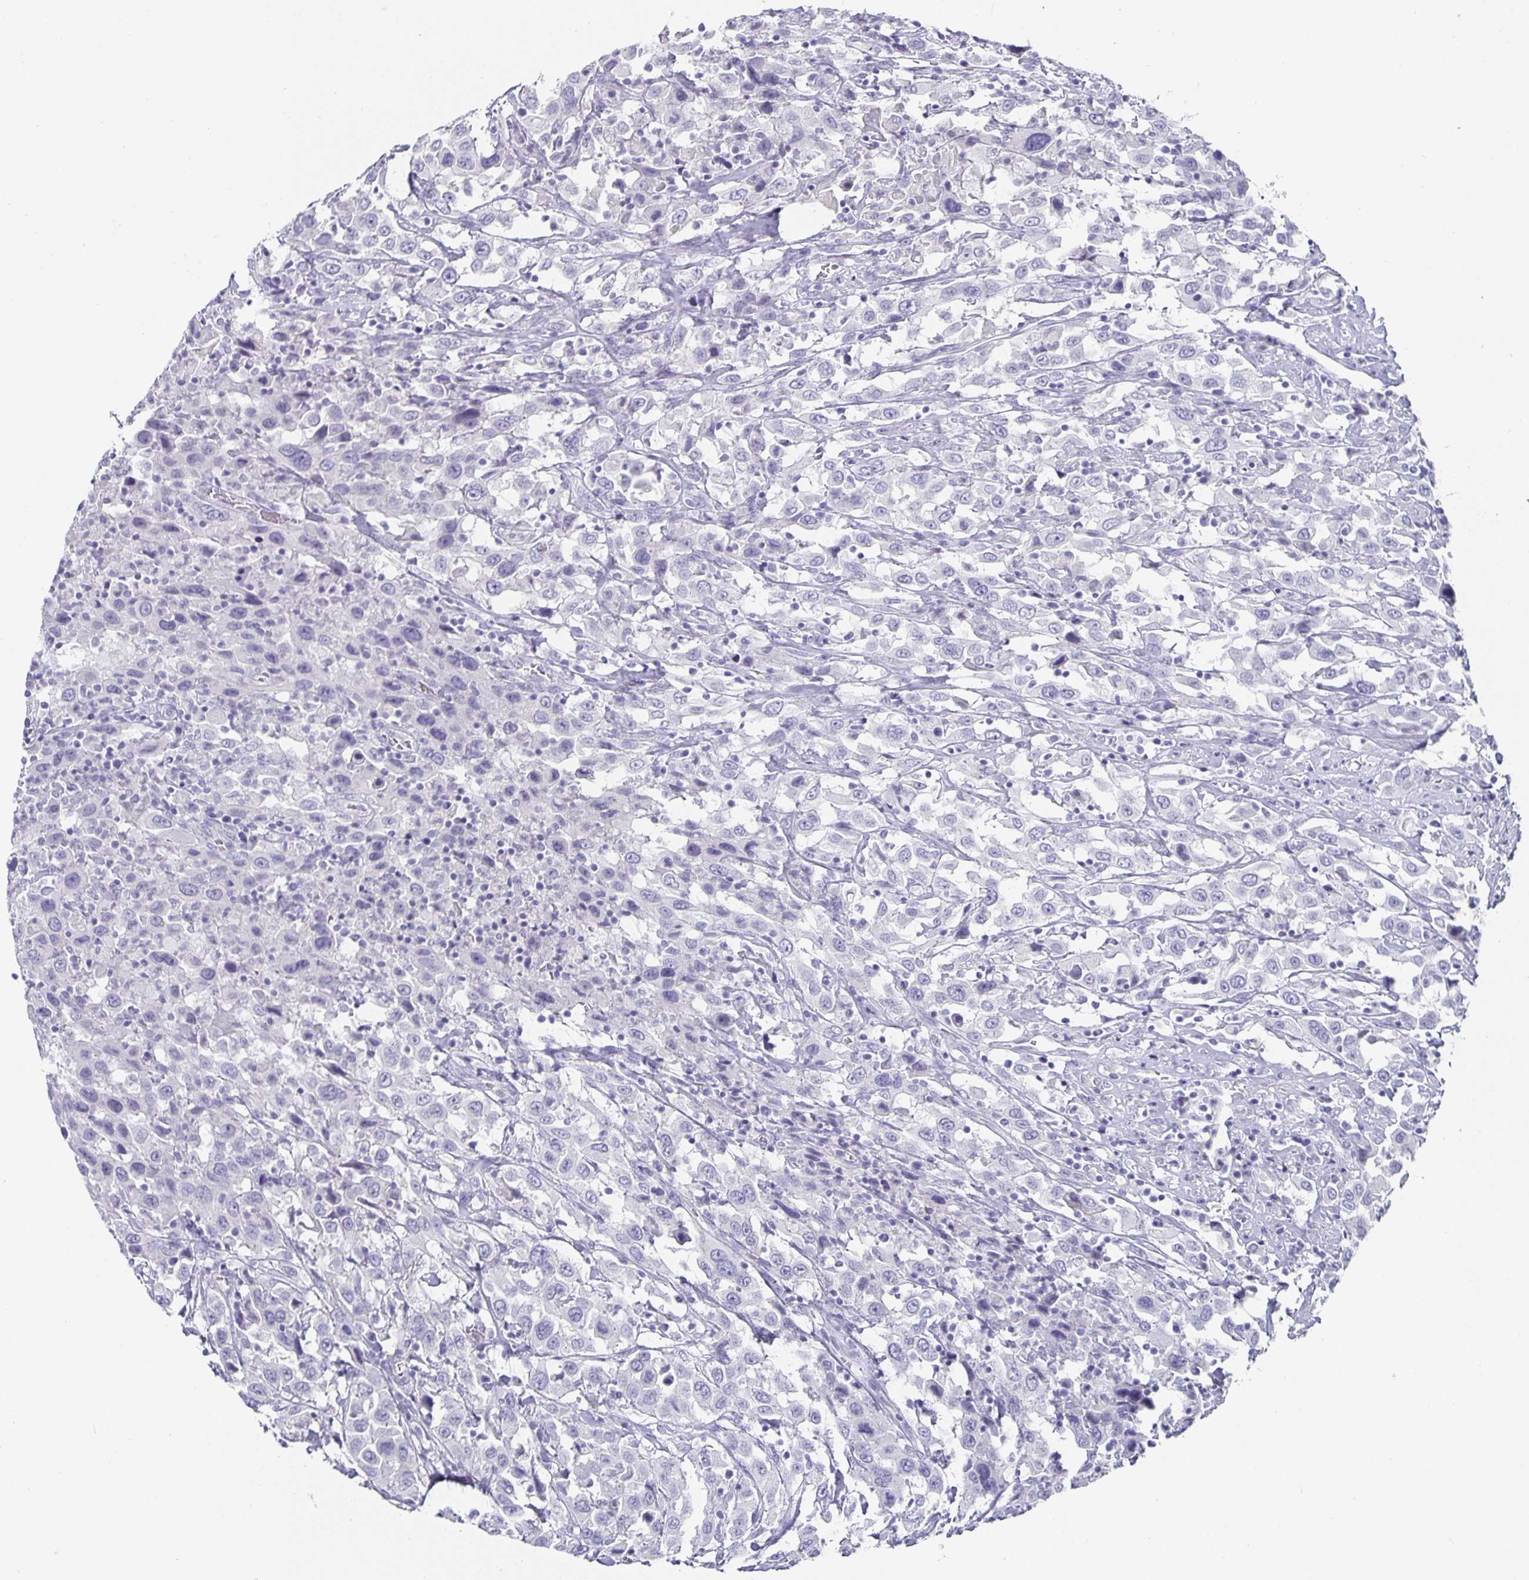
{"staining": {"intensity": "negative", "quantity": "none", "location": "none"}, "tissue": "urothelial cancer", "cell_type": "Tumor cells", "image_type": "cancer", "snomed": [{"axis": "morphology", "description": "Urothelial carcinoma, High grade"}, {"axis": "topography", "description": "Urinary bladder"}], "caption": "There is no significant positivity in tumor cells of urothelial cancer. (Immunohistochemistry, brightfield microscopy, high magnification).", "gene": "CHGA", "patient": {"sex": "male", "age": 61}}